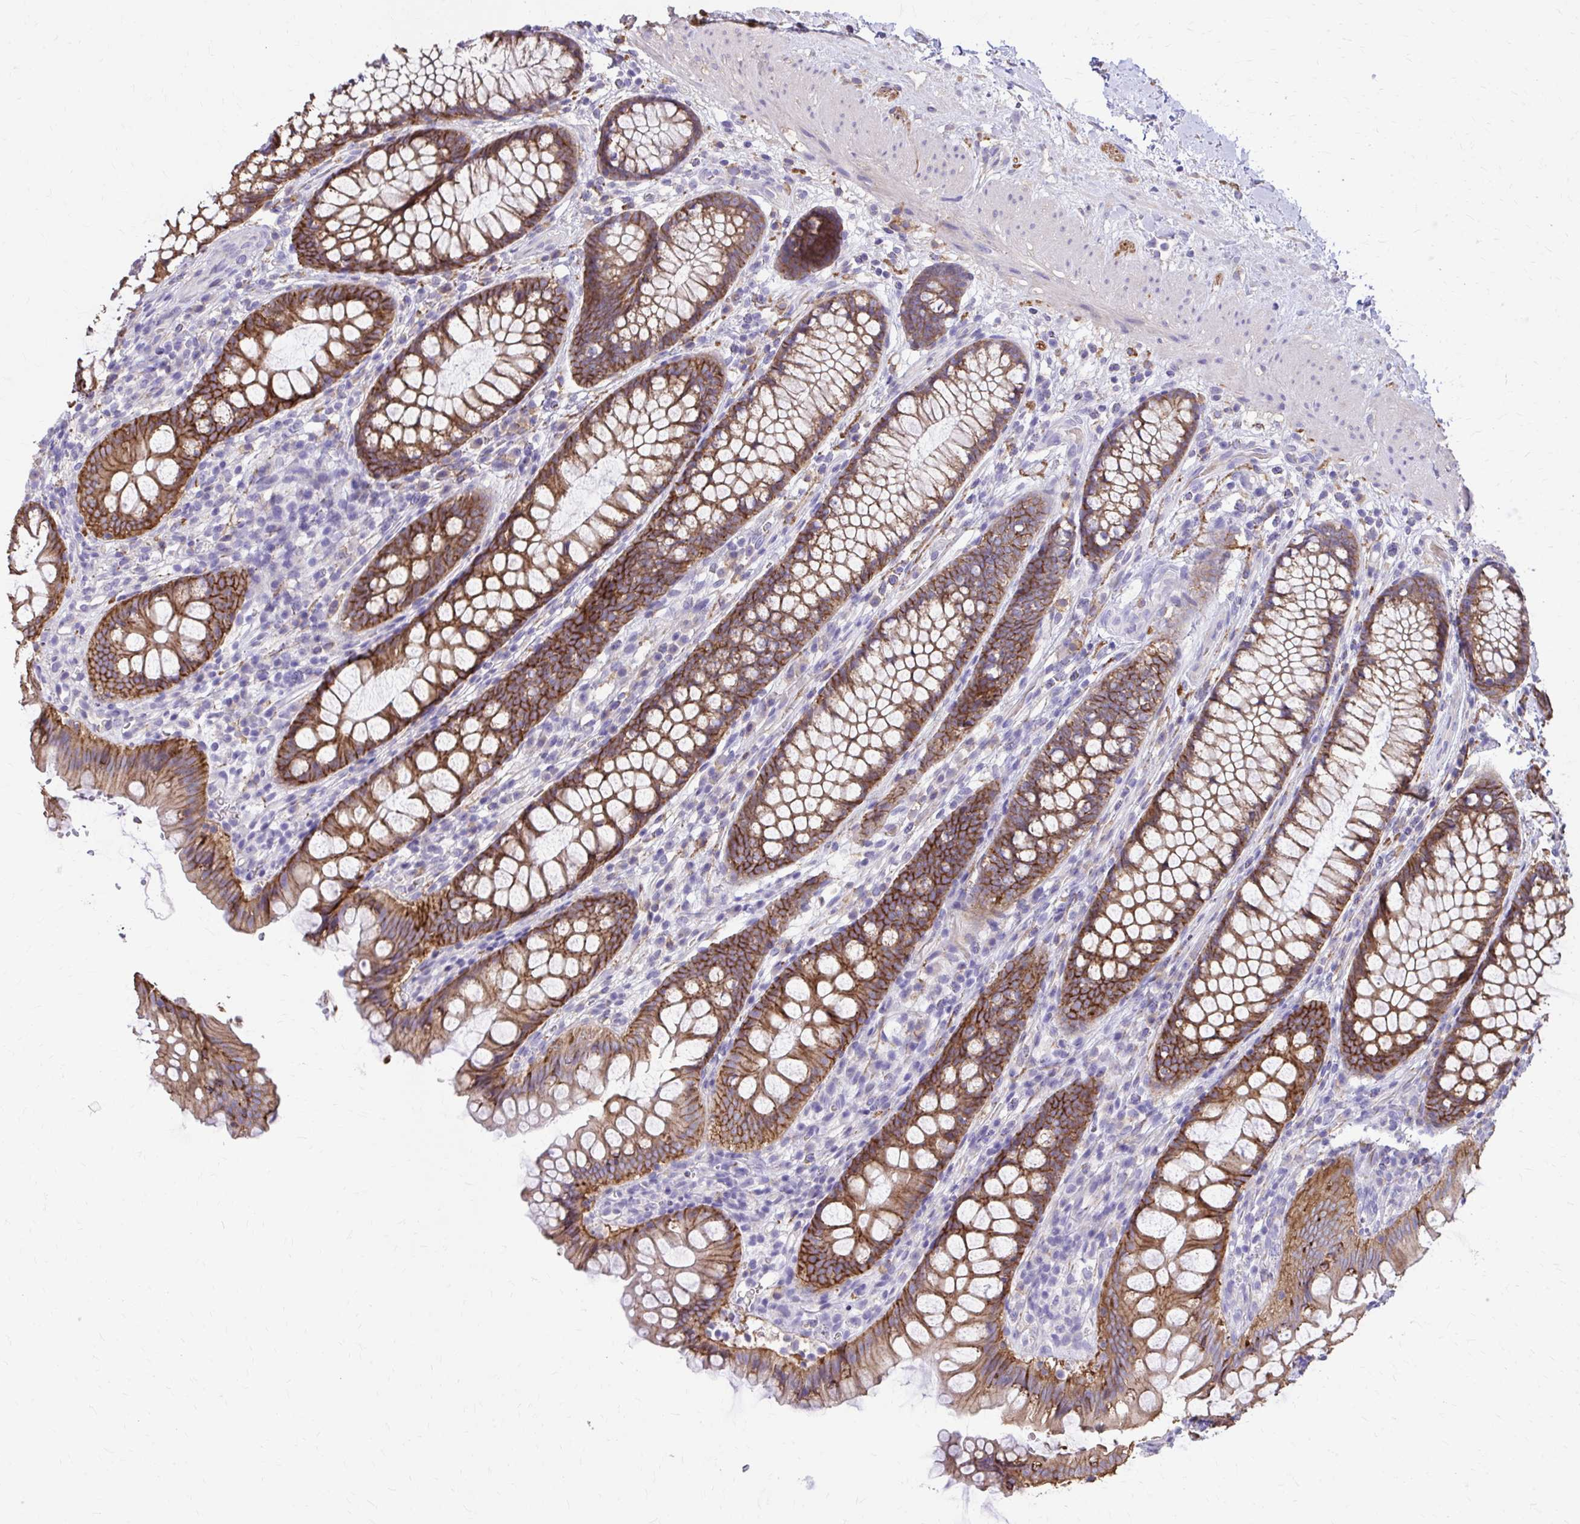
{"staining": {"intensity": "negative", "quantity": "none", "location": "none"}, "tissue": "colon", "cell_type": "Endothelial cells", "image_type": "normal", "snomed": [{"axis": "morphology", "description": "Normal tissue, NOS"}, {"axis": "morphology", "description": "Adenoma, NOS"}, {"axis": "topography", "description": "Soft tissue"}, {"axis": "topography", "description": "Colon"}], "caption": "High magnification brightfield microscopy of unremarkable colon stained with DAB (3,3'-diaminobenzidine) (brown) and counterstained with hematoxylin (blue): endothelial cells show no significant positivity. (DAB (3,3'-diaminobenzidine) IHC visualized using brightfield microscopy, high magnification).", "gene": "EPB41L1", "patient": {"sex": "male", "age": 47}}